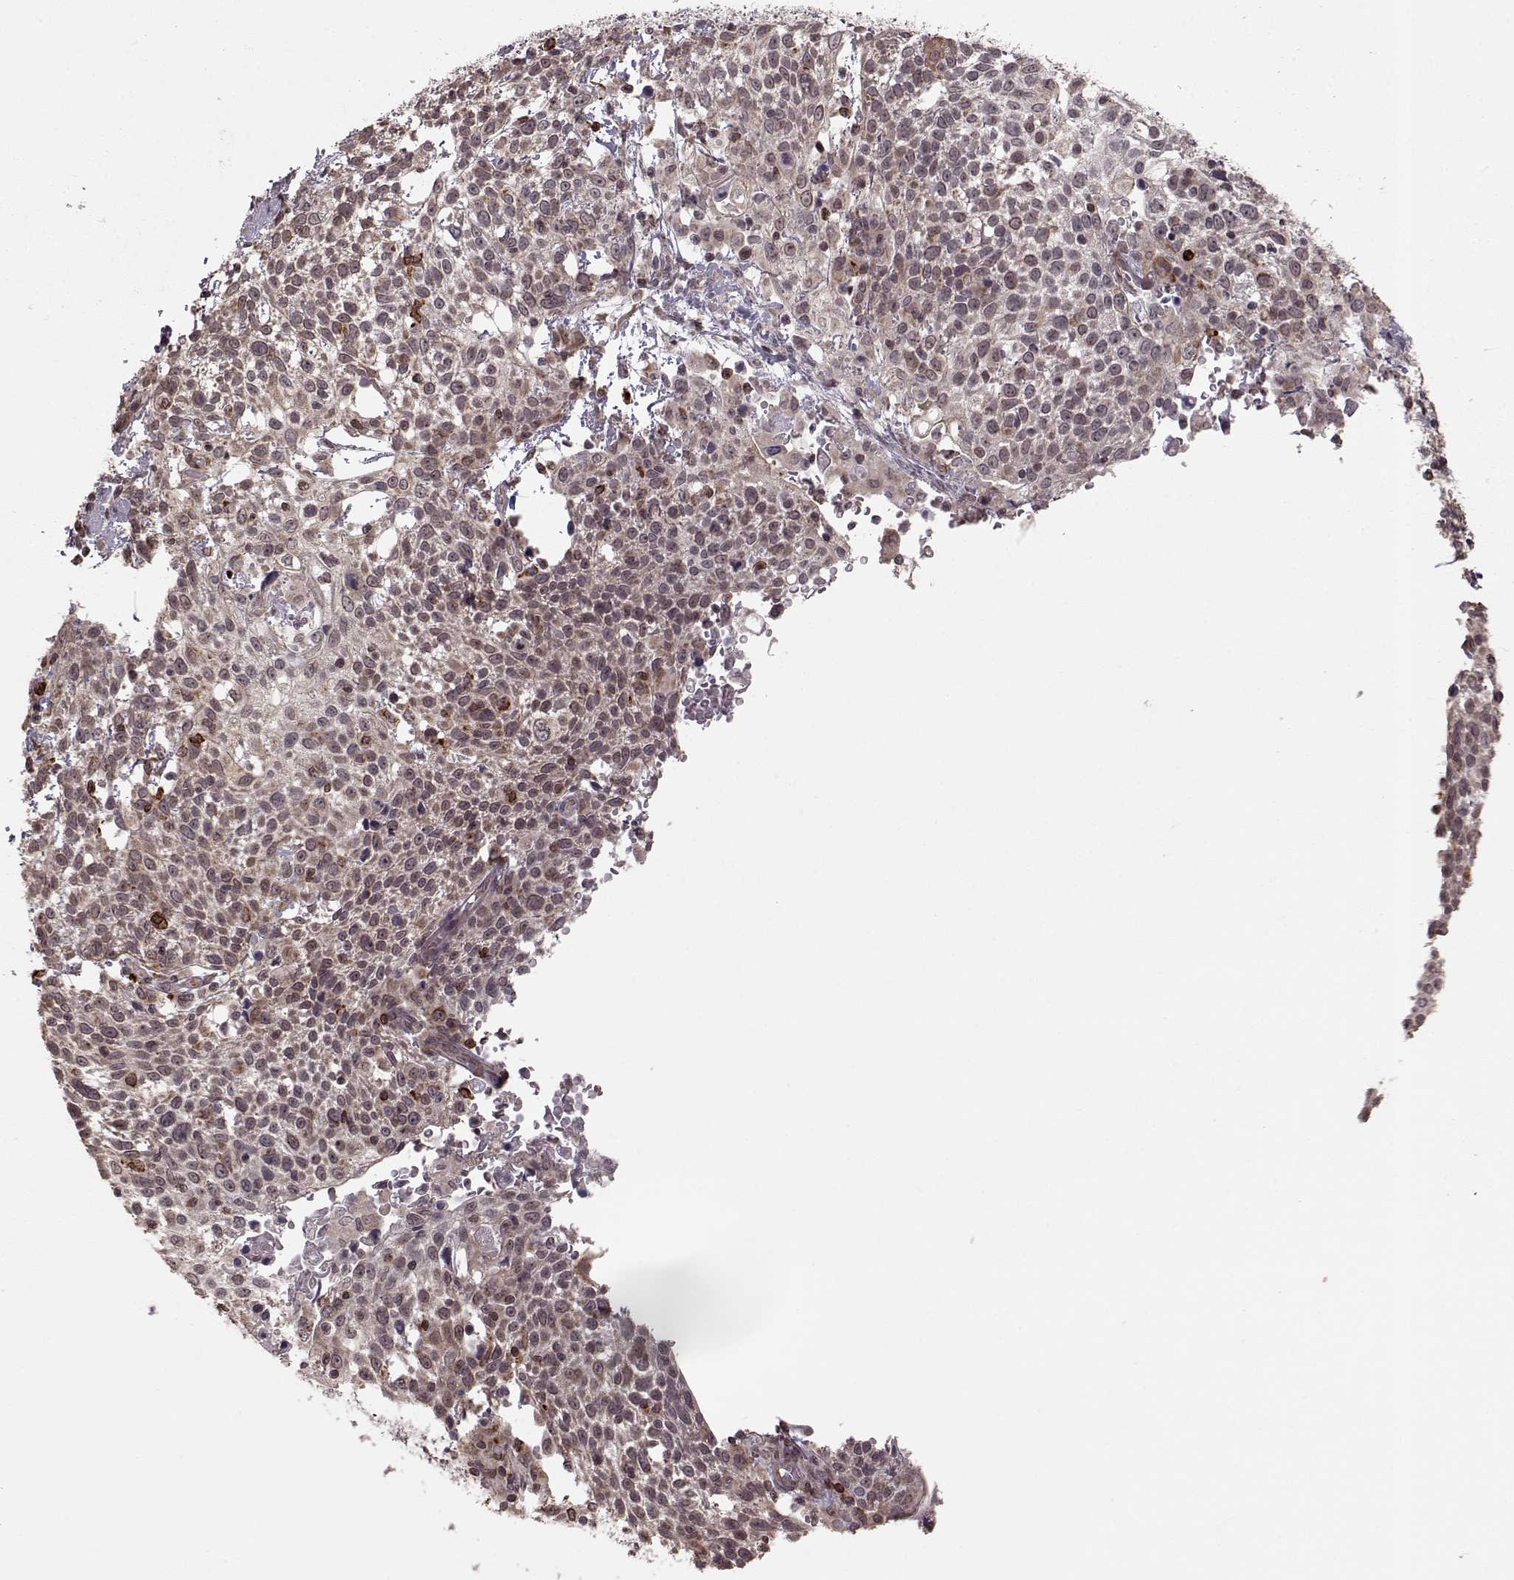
{"staining": {"intensity": "weak", "quantity": ">75%", "location": "cytoplasmic/membranous"}, "tissue": "cervical cancer", "cell_type": "Tumor cells", "image_type": "cancer", "snomed": [{"axis": "morphology", "description": "Squamous cell carcinoma, NOS"}, {"axis": "topography", "description": "Cervix"}], "caption": "Squamous cell carcinoma (cervical) stained for a protein displays weak cytoplasmic/membranous positivity in tumor cells.", "gene": "ELOVL5", "patient": {"sex": "female", "age": 61}}